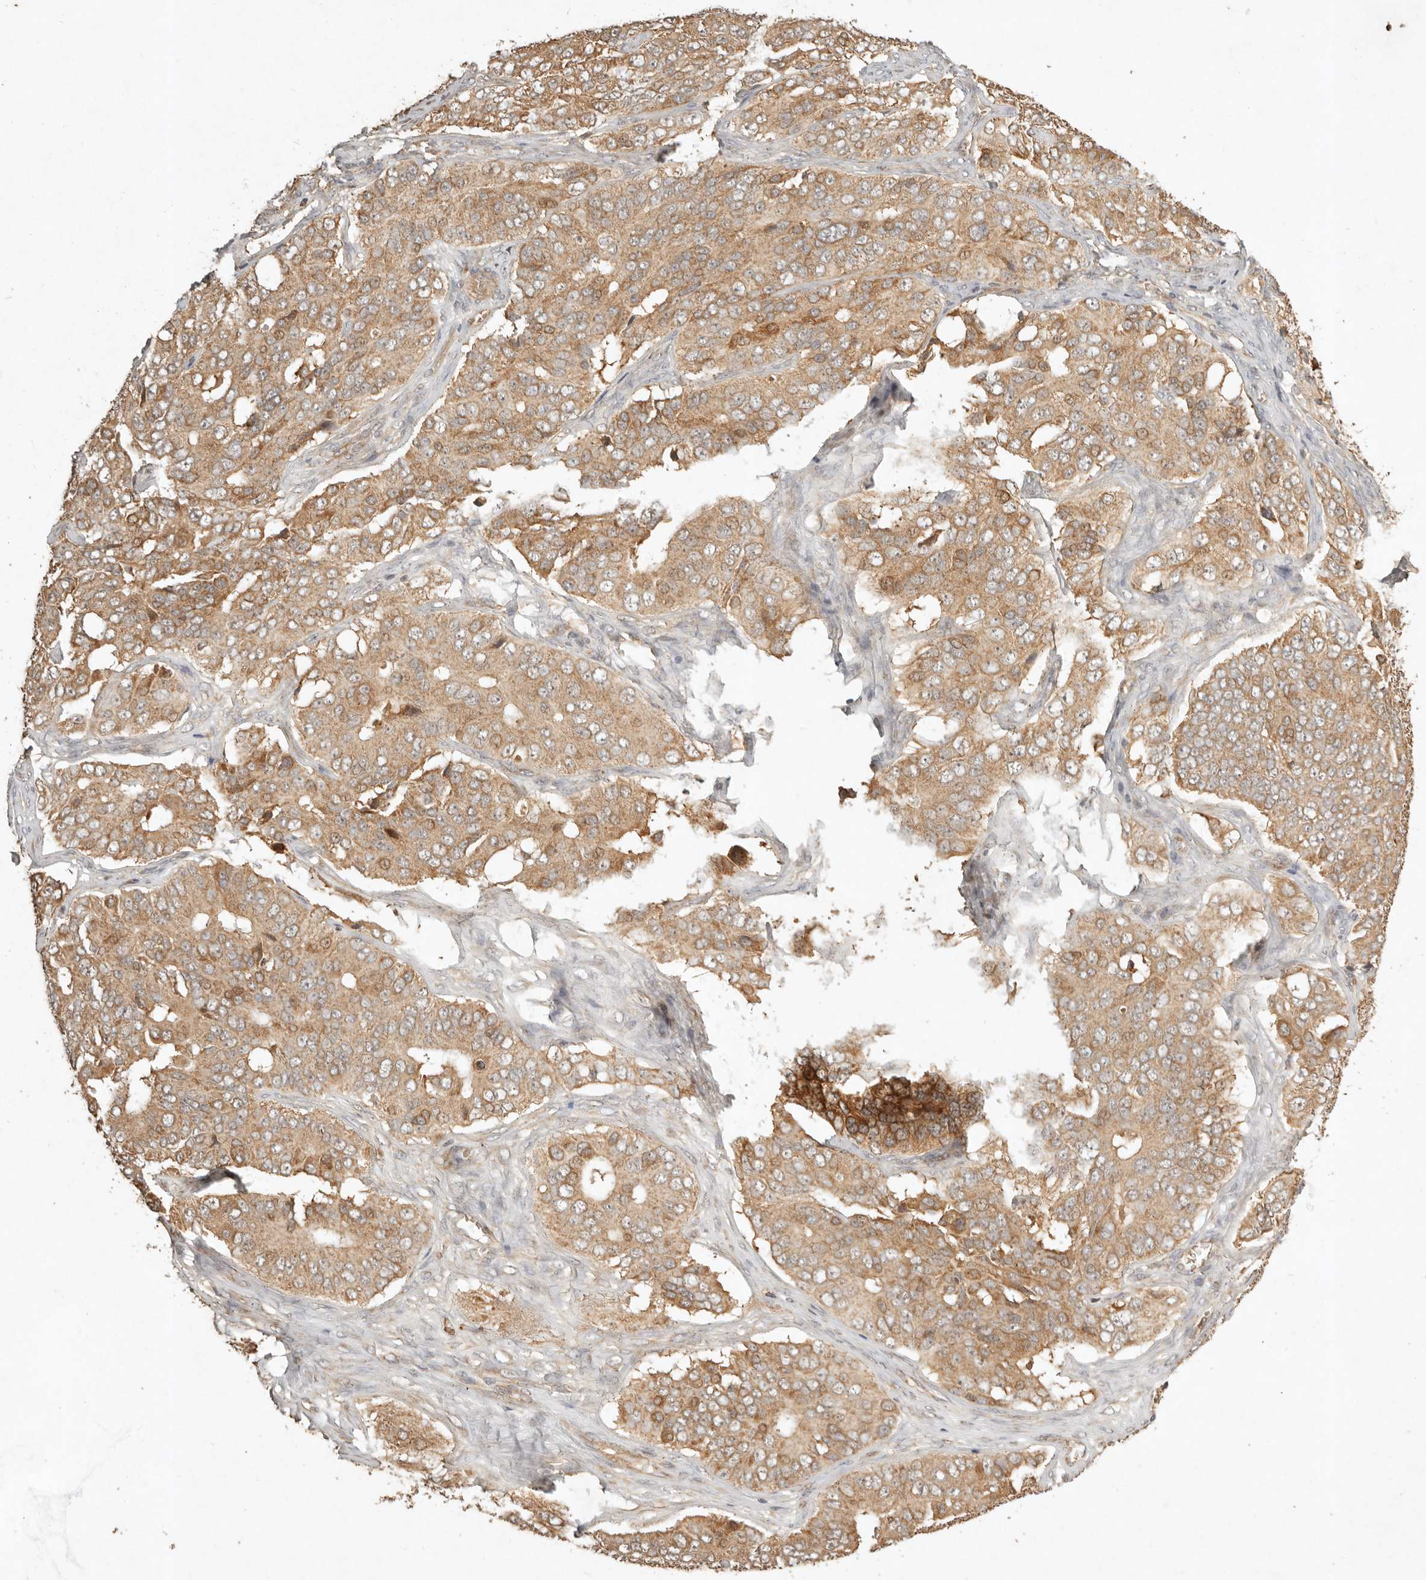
{"staining": {"intensity": "moderate", "quantity": ">75%", "location": "cytoplasmic/membranous"}, "tissue": "ovarian cancer", "cell_type": "Tumor cells", "image_type": "cancer", "snomed": [{"axis": "morphology", "description": "Carcinoma, endometroid"}, {"axis": "topography", "description": "Ovary"}], "caption": "An image showing moderate cytoplasmic/membranous staining in about >75% of tumor cells in ovarian cancer, as visualized by brown immunohistochemical staining.", "gene": "CLEC4C", "patient": {"sex": "female", "age": 51}}